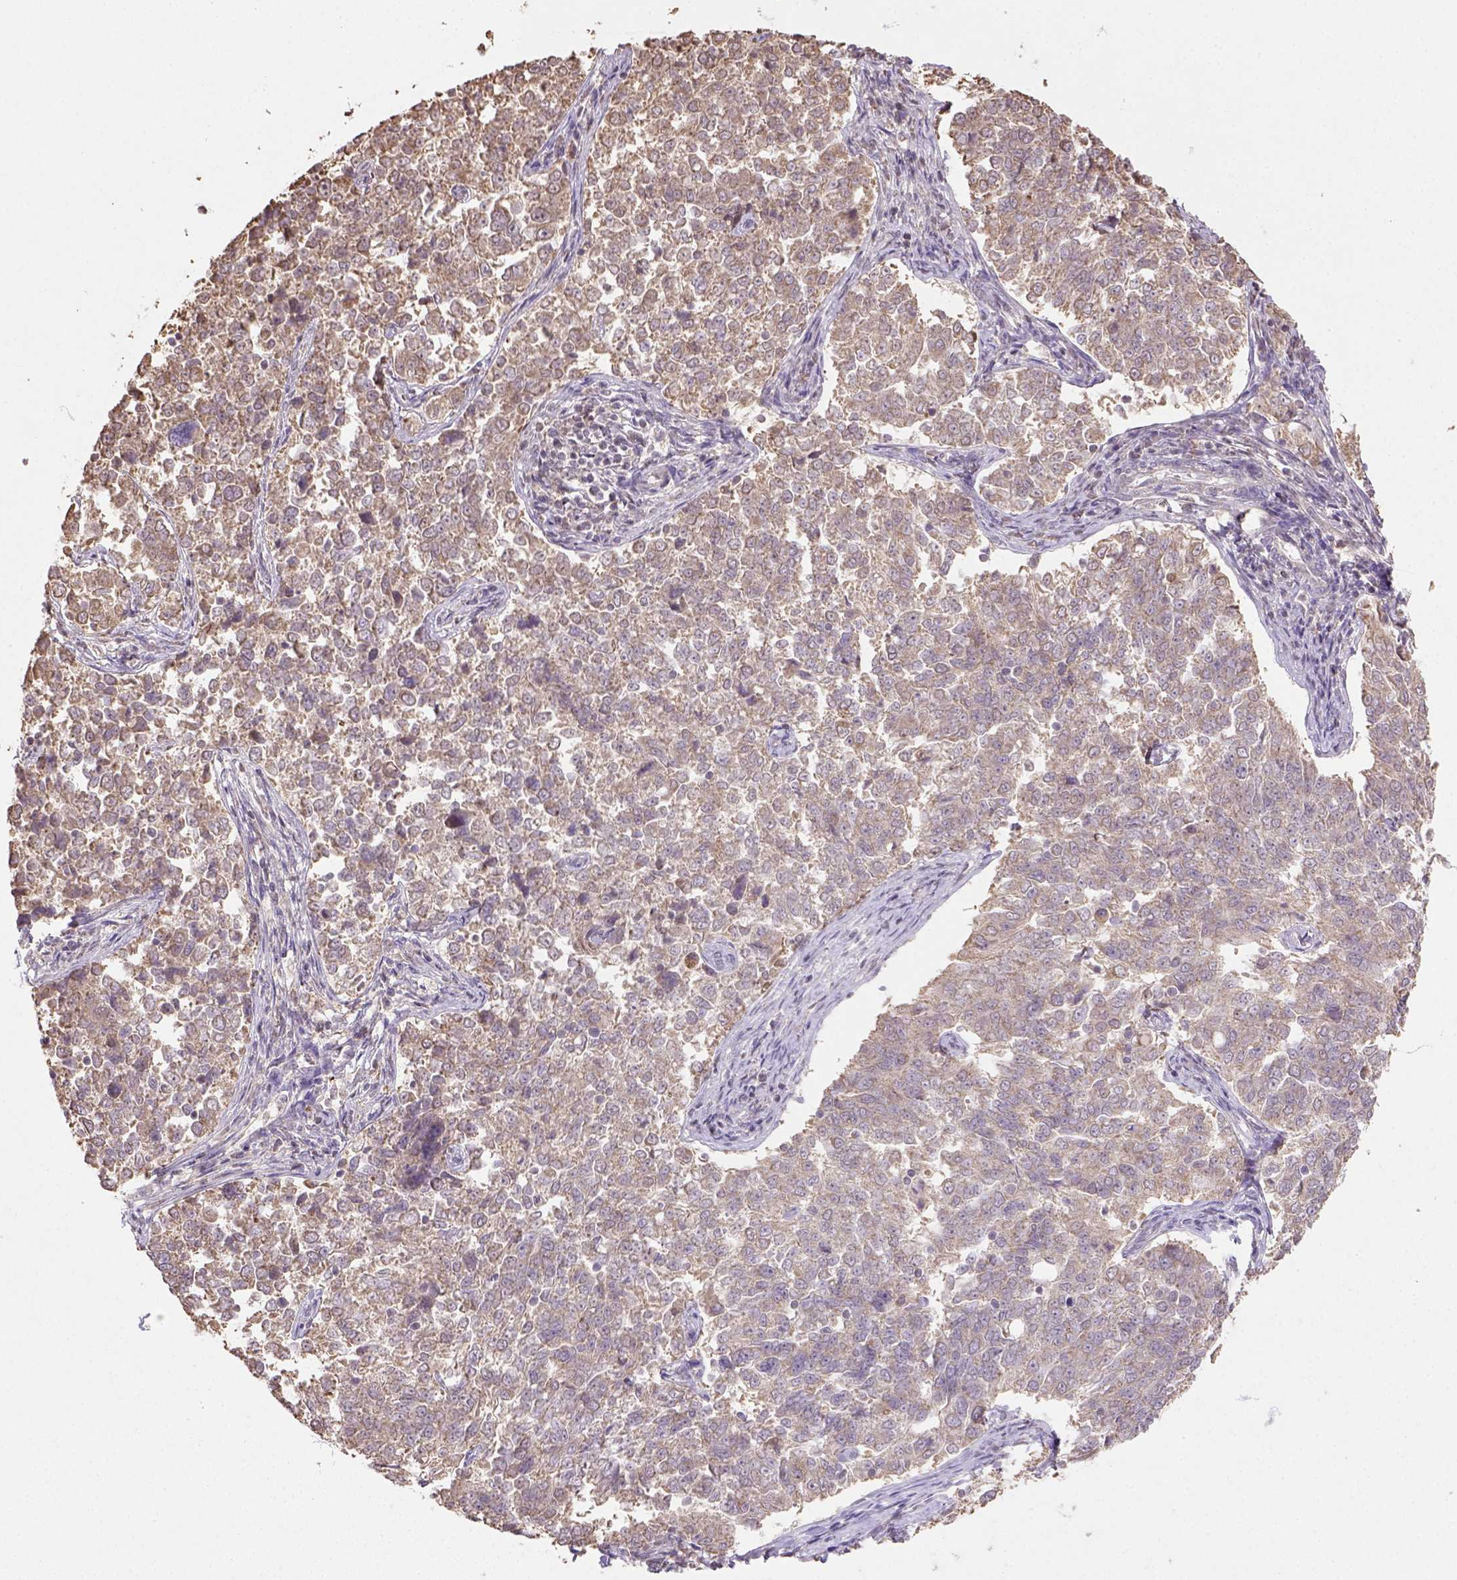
{"staining": {"intensity": "moderate", "quantity": ">75%", "location": "cytoplasmic/membranous"}, "tissue": "endometrial cancer", "cell_type": "Tumor cells", "image_type": "cancer", "snomed": [{"axis": "morphology", "description": "Adenocarcinoma, NOS"}, {"axis": "topography", "description": "Endometrium"}], "caption": "Protein analysis of adenocarcinoma (endometrial) tissue reveals moderate cytoplasmic/membranous positivity in approximately >75% of tumor cells.", "gene": "NUDT10", "patient": {"sex": "female", "age": 43}}